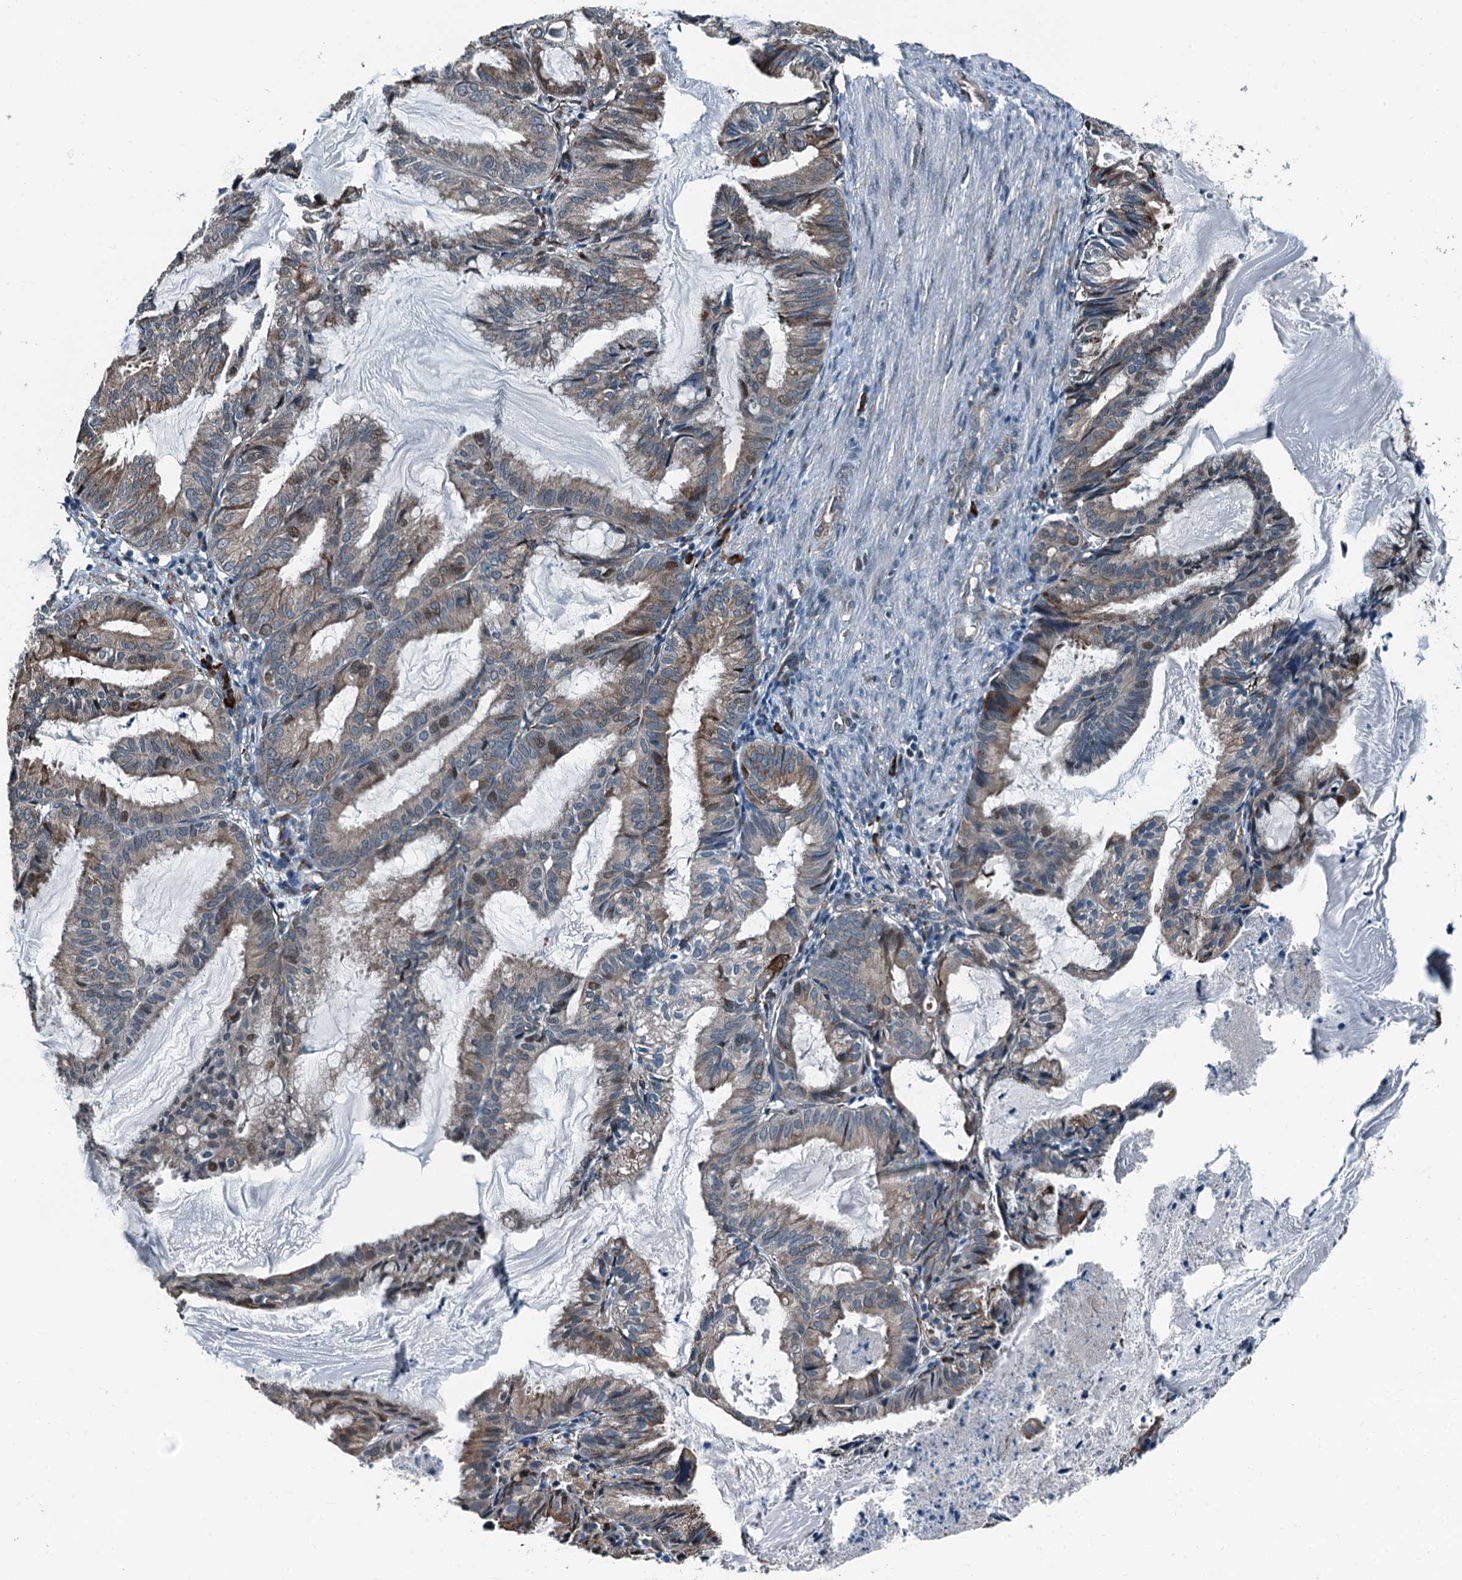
{"staining": {"intensity": "moderate", "quantity": "25%-75%", "location": "cytoplasmic/membranous"}, "tissue": "endometrial cancer", "cell_type": "Tumor cells", "image_type": "cancer", "snomed": [{"axis": "morphology", "description": "Adenocarcinoma, NOS"}, {"axis": "topography", "description": "Endometrium"}], "caption": "Immunohistochemistry (IHC) (DAB) staining of endometrial cancer (adenocarcinoma) displays moderate cytoplasmic/membranous protein expression in approximately 25%-75% of tumor cells. The staining is performed using DAB brown chromogen to label protein expression. The nuclei are counter-stained blue using hematoxylin.", "gene": "TAMALIN", "patient": {"sex": "female", "age": 86}}